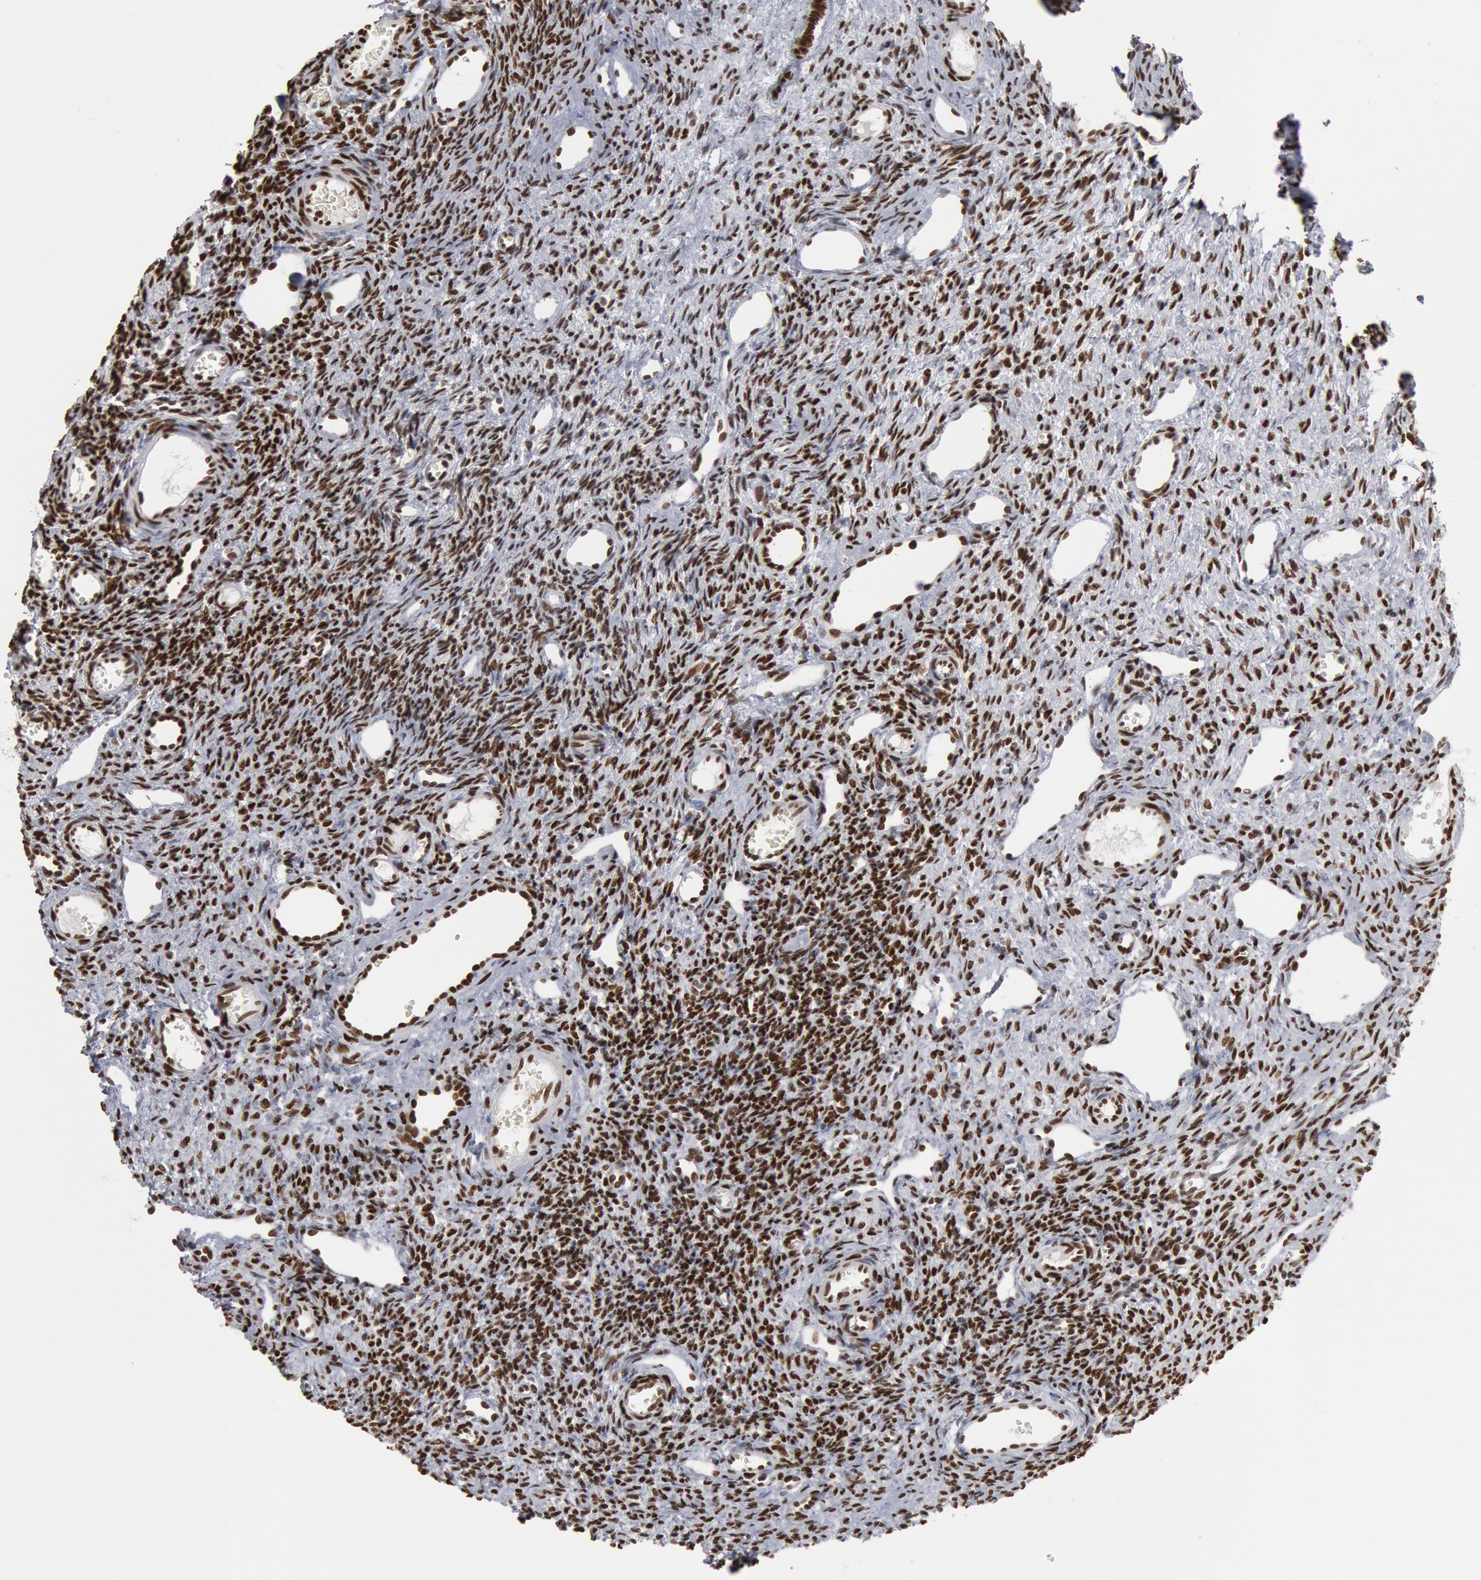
{"staining": {"intensity": "strong", "quantity": ">75%", "location": "nuclear"}, "tissue": "ovary", "cell_type": "Ovarian stroma cells", "image_type": "normal", "snomed": [{"axis": "morphology", "description": "Normal tissue, NOS"}, {"axis": "topography", "description": "Ovary"}], "caption": "Immunohistochemistry (IHC) micrograph of benign ovary: human ovary stained using immunohistochemistry (IHC) shows high levels of strong protein expression localized specifically in the nuclear of ovarian stroma cells, appearing as a nuclear brown color.", "gene": "MECP2", "patient": {"sex": "female", "age": 33}}